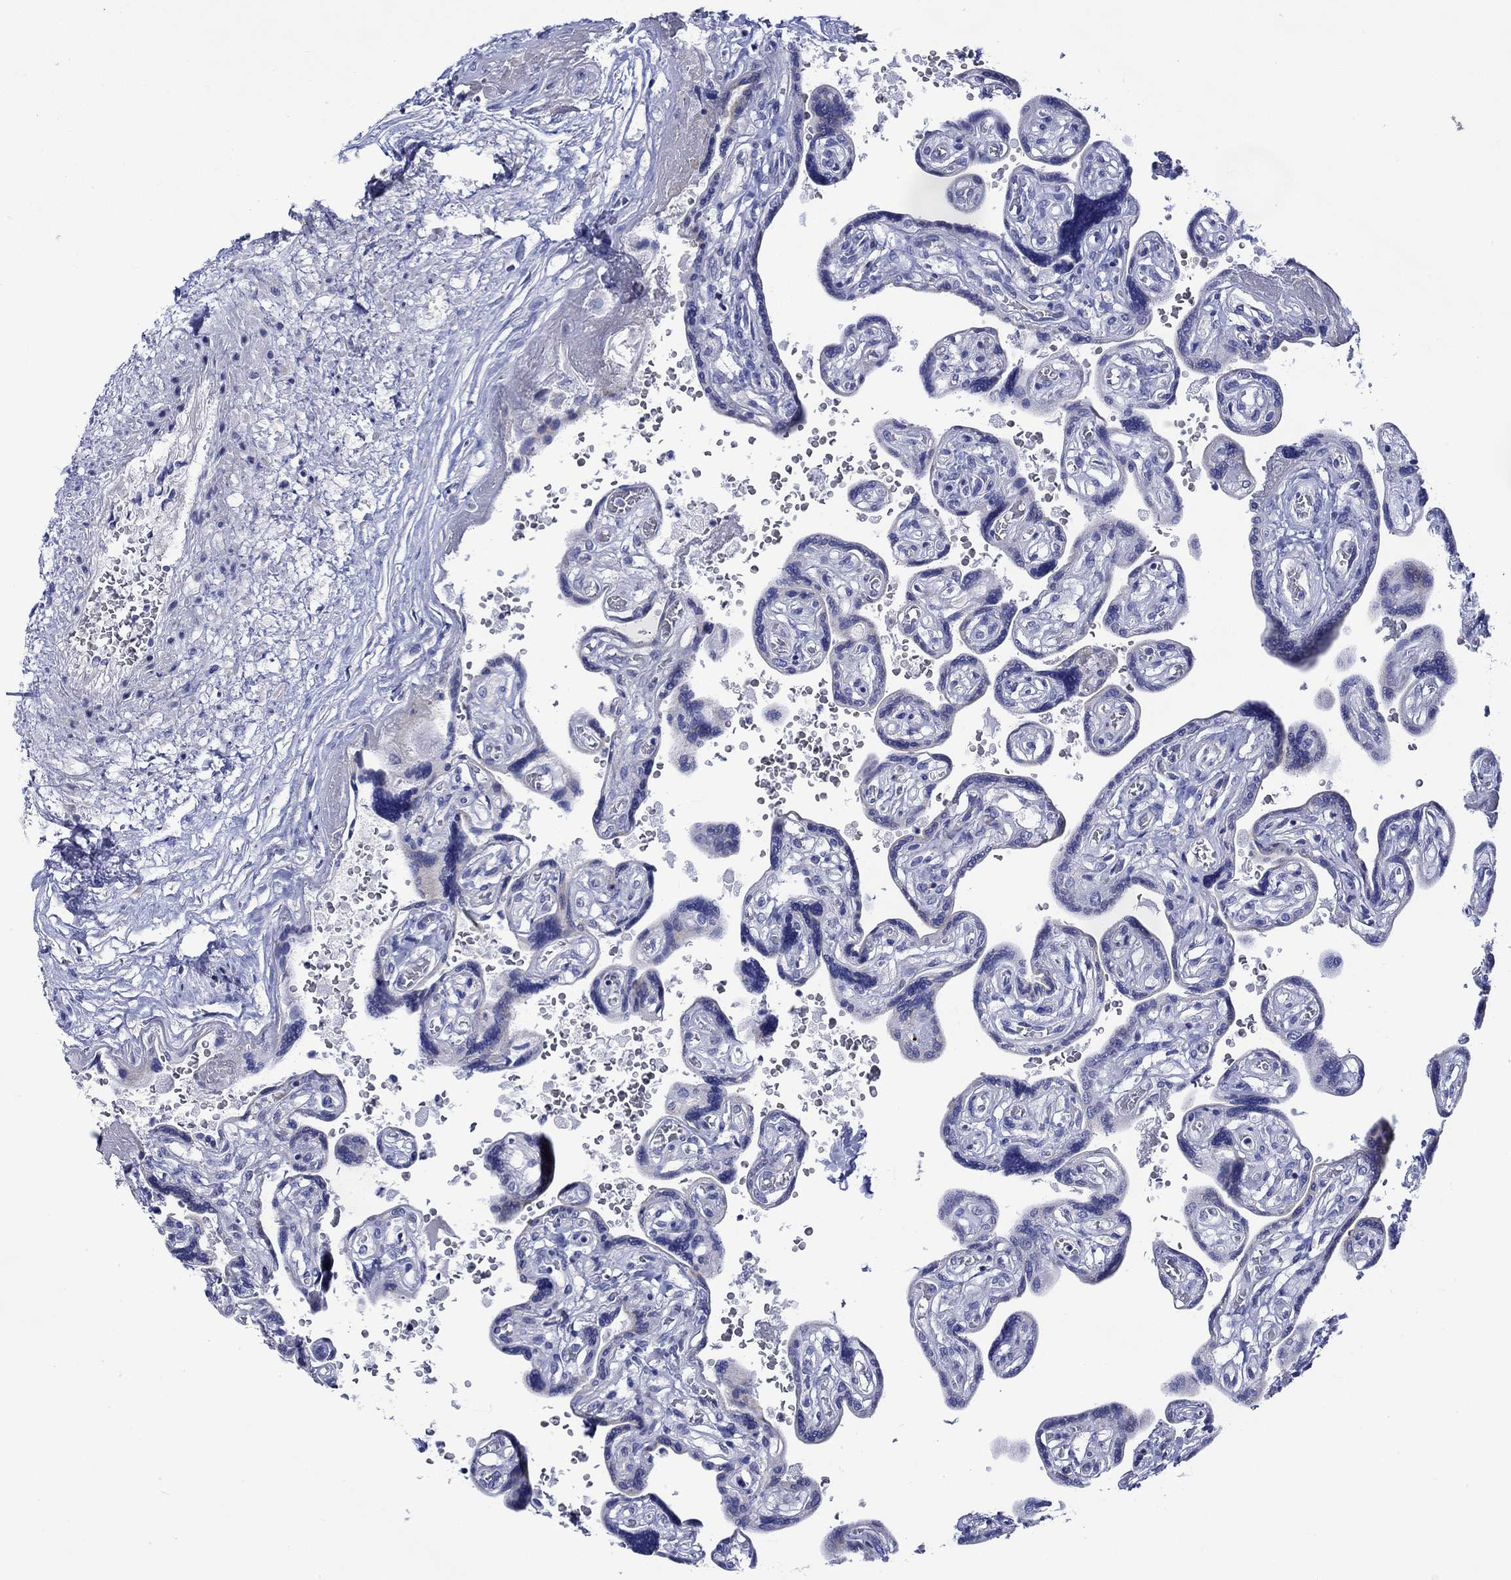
{"staining": {"intensity": "negative", "quantity": "none", "location": "none"}, "tissue": "placenta", "cell_type": "Decidual cells", "image_type": "normal", "snomed": [{"axis": "morphology", "description": "Normal tissue, NOS"}, {"axis": "topography", "description": "Placenta"}], "caption": "This is an IHC image of normal human placenta. There is no staining in decidual cells.", "gene": "NRIP3", "patient": {"sex": "female", "age": 32}}